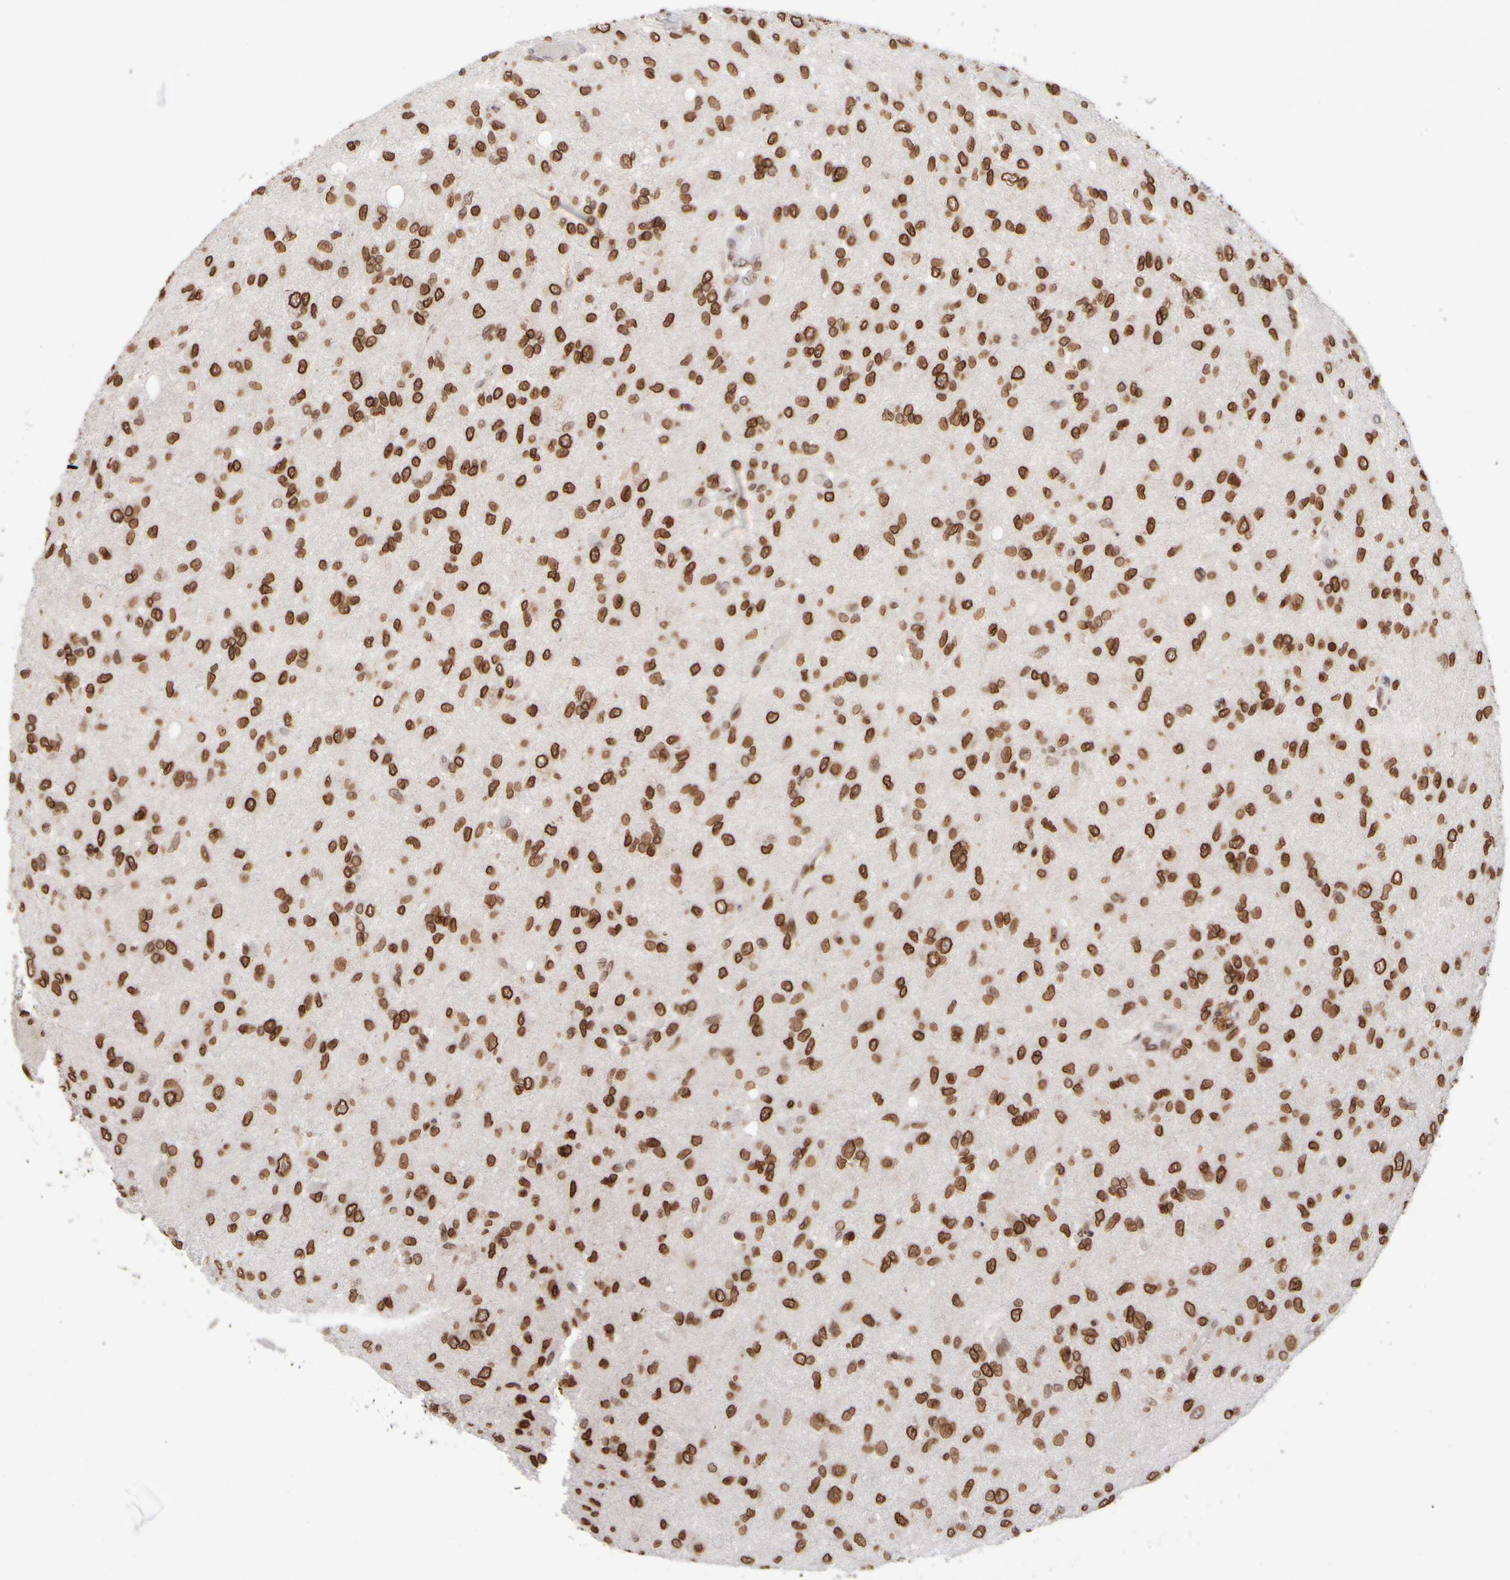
{"staining": {"intensity": "strong", "quantity": ">75%", "location": "cytoplasmic/membranous,nuclear"}, "tissue": "glioma", "cell_type": "Tumor cells", "image_type": "cancer", "snomed": [{"axis": "morphology", "description": "Glioma, malignant, High grade"}, {"axis": "topography", "description": "Brain"}], "caption": "Immunohistochemistry (IHC) image of human glioma stained for a protein (brown), which reveals high levels of strong cytoplasmic/membranous and nuclear expression in about >75% of tumor cells.", "gene": "ZC3HC1", "patient": {"sex": "female", "age": 59}}